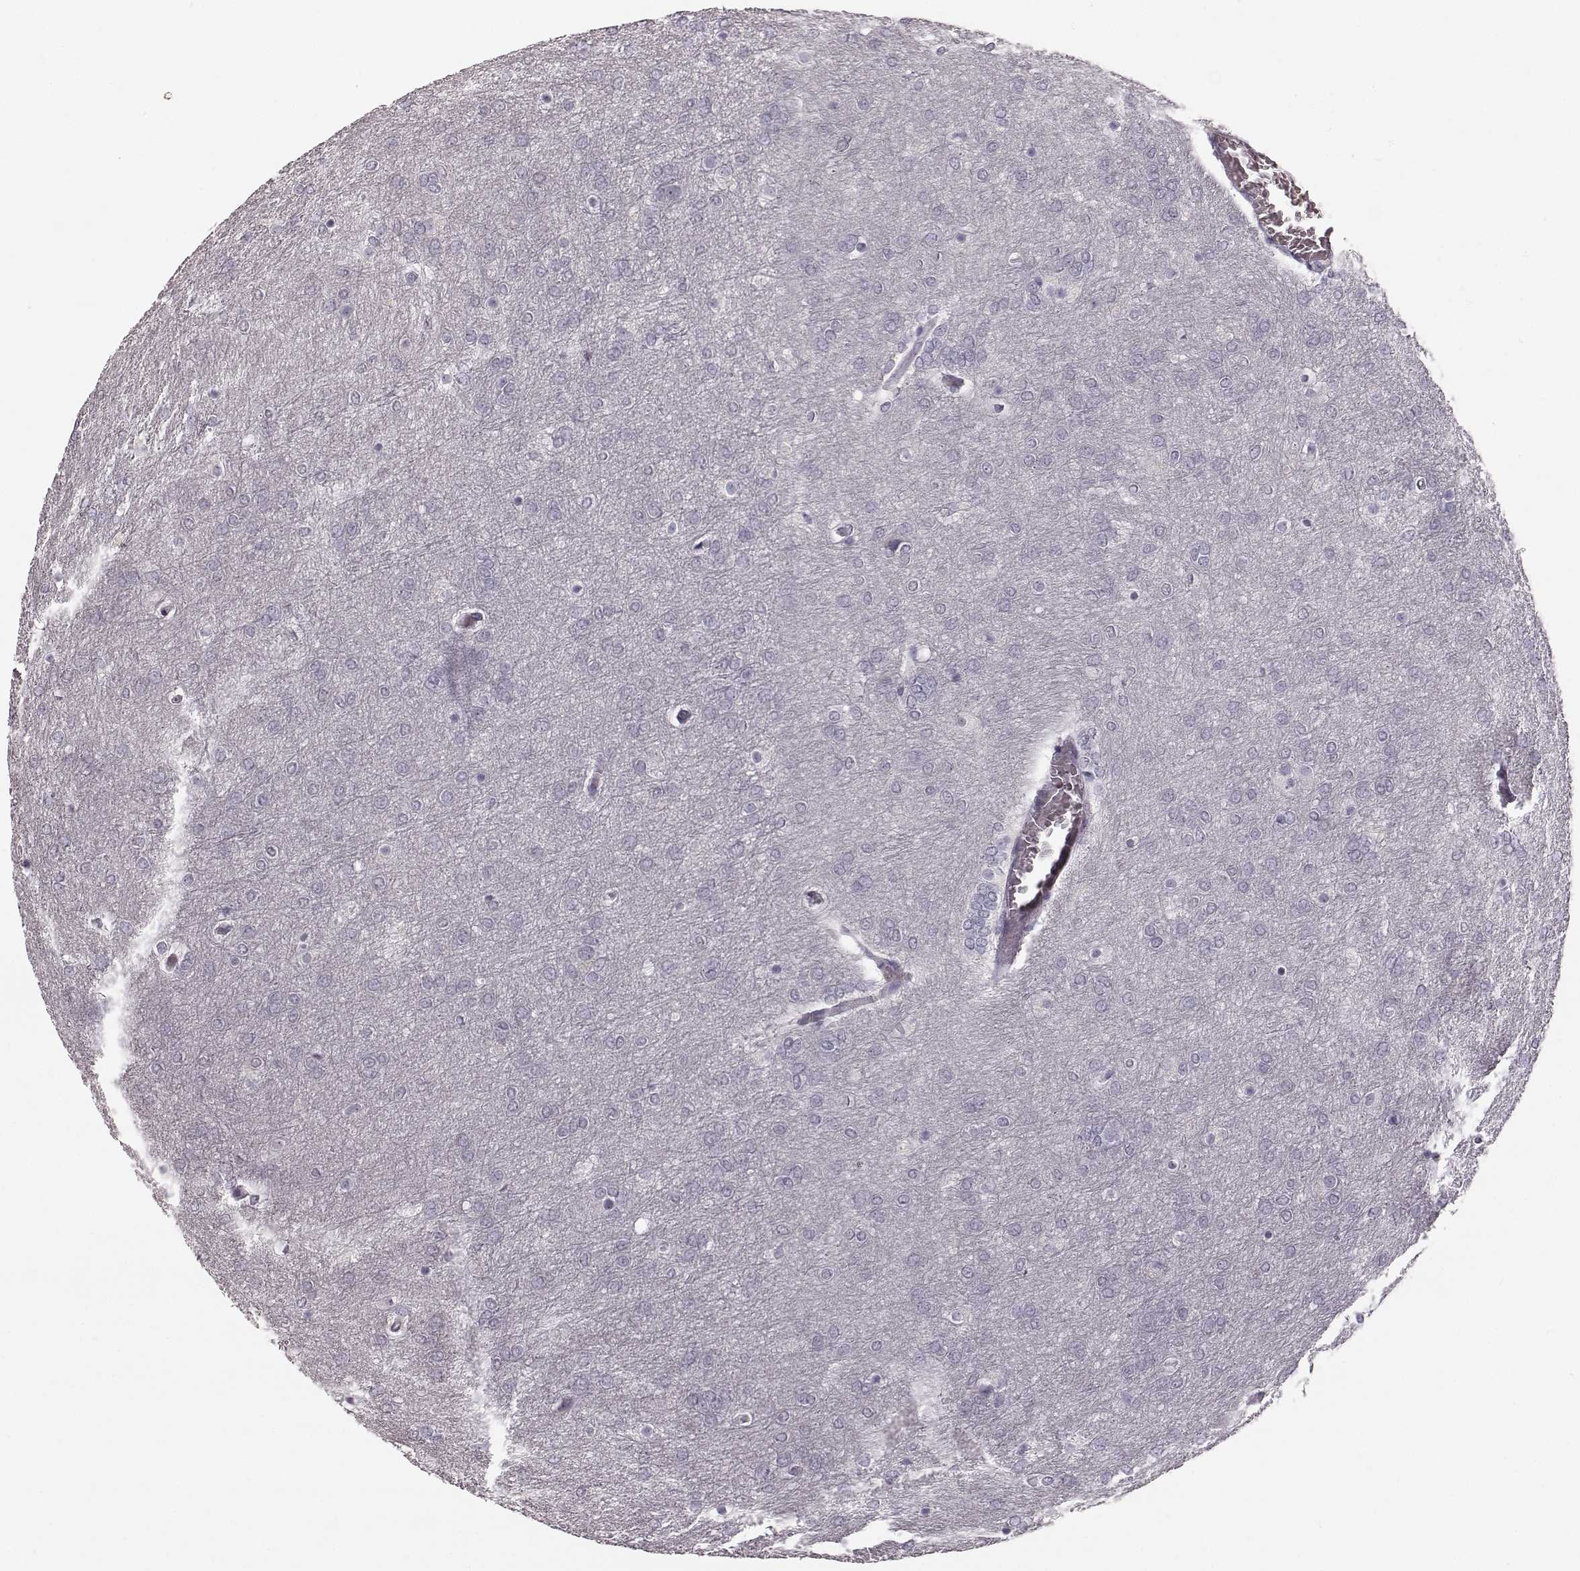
{"staining": {"intensity": "negative", "quantity": "none", "location": "none"}, "tissue": "glioma", "cell_type": "Tumor cells", "image_type": "cancer", "snomed": [{"axis": "morphology", "description": "Glioma, malignant, High grade"}, {"axis": "topography", "description": "Brain"}], "caption": "Tumor cells show no significant protein expression in glioma.", "gene": "ZNF433", "patient": {"sex": "female", "age": 61}}